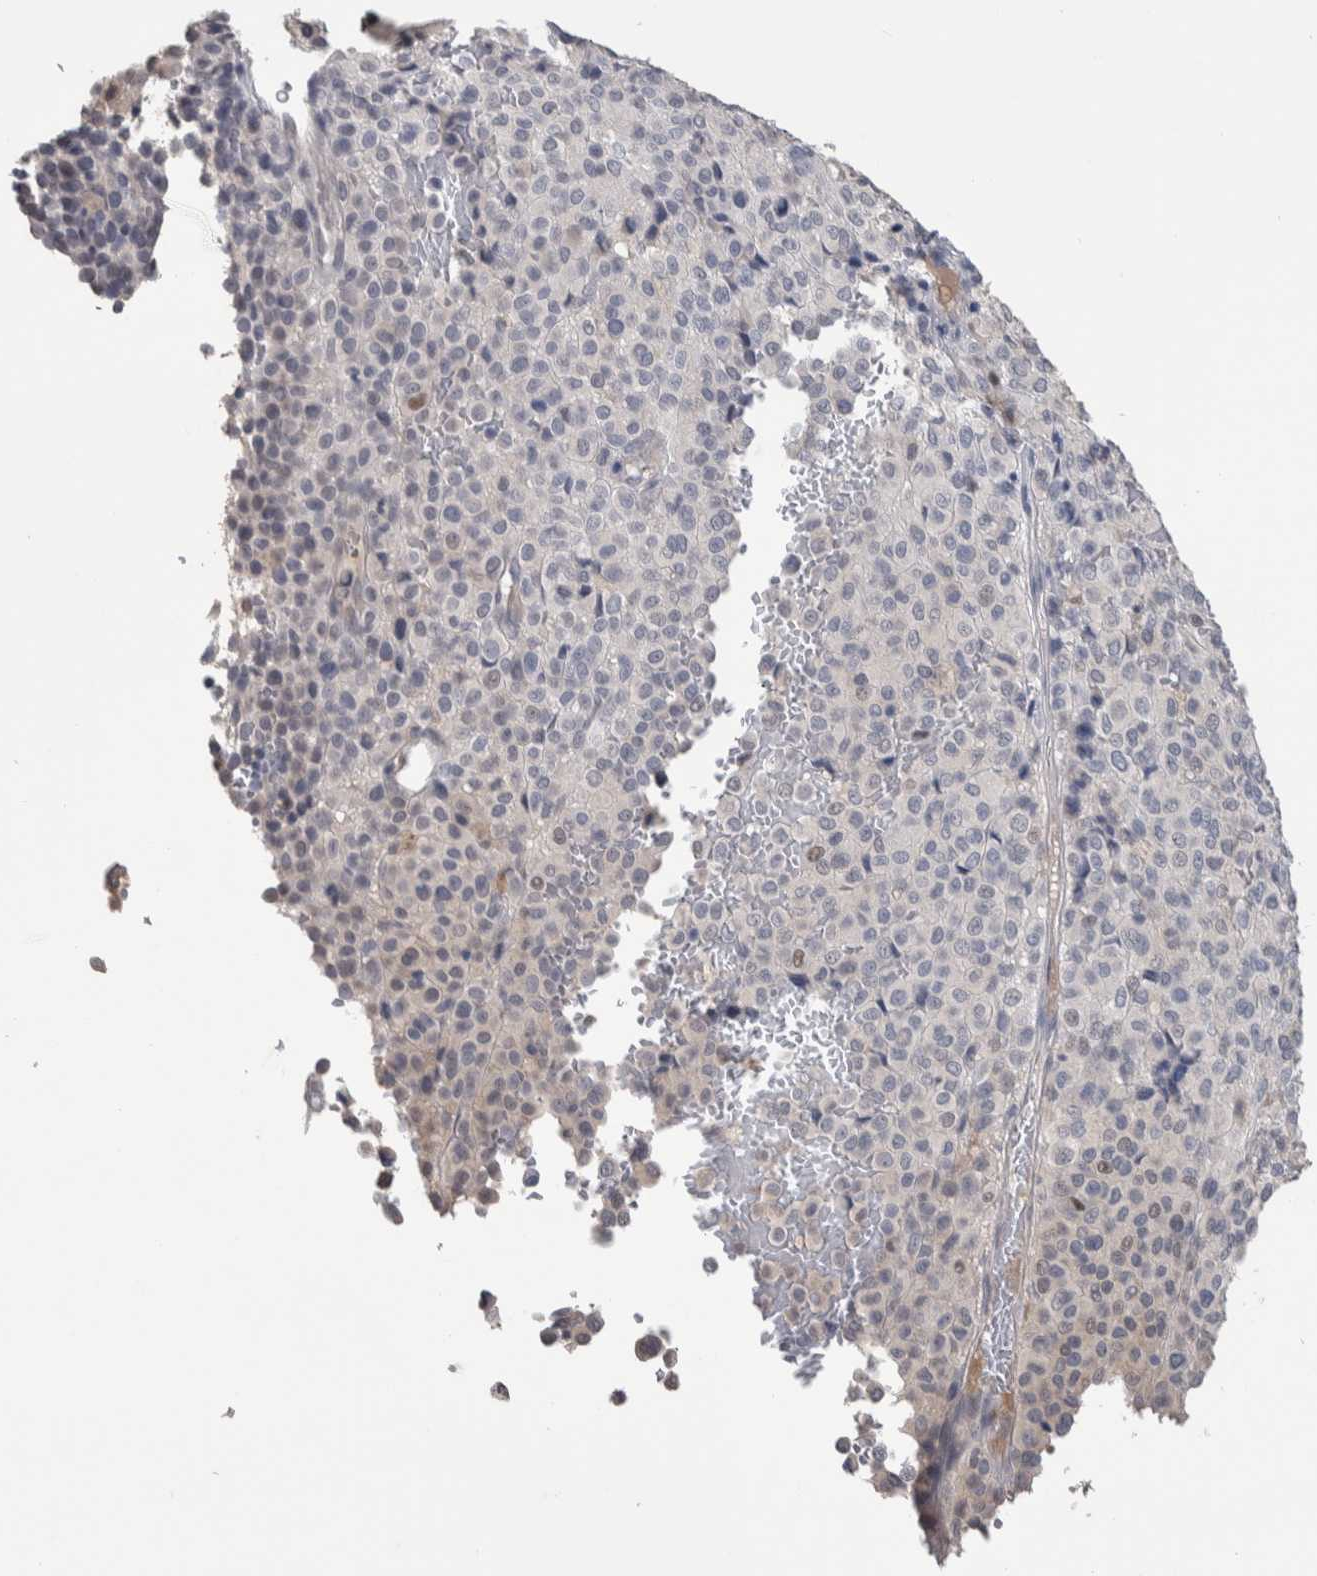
{"staining": {"intensity": "weak", "quantity": "<25%", "location": "nuclear"}, "tissue": "melanoma", "cell_type": "Tumor cells", "image_type": "cancer", "snomed": [{"axis": "morphology", "description": "Malignant melanoma, Metastatic site"}, {"axis": "topography", "description": "Pancreas"}], "caption": "The micrograph exhibits no significant staining in tumor cells of malignant melanoma (metastatic site).", "gene": "TMEM102", "patient": {"sex": "female", "age": 30}}